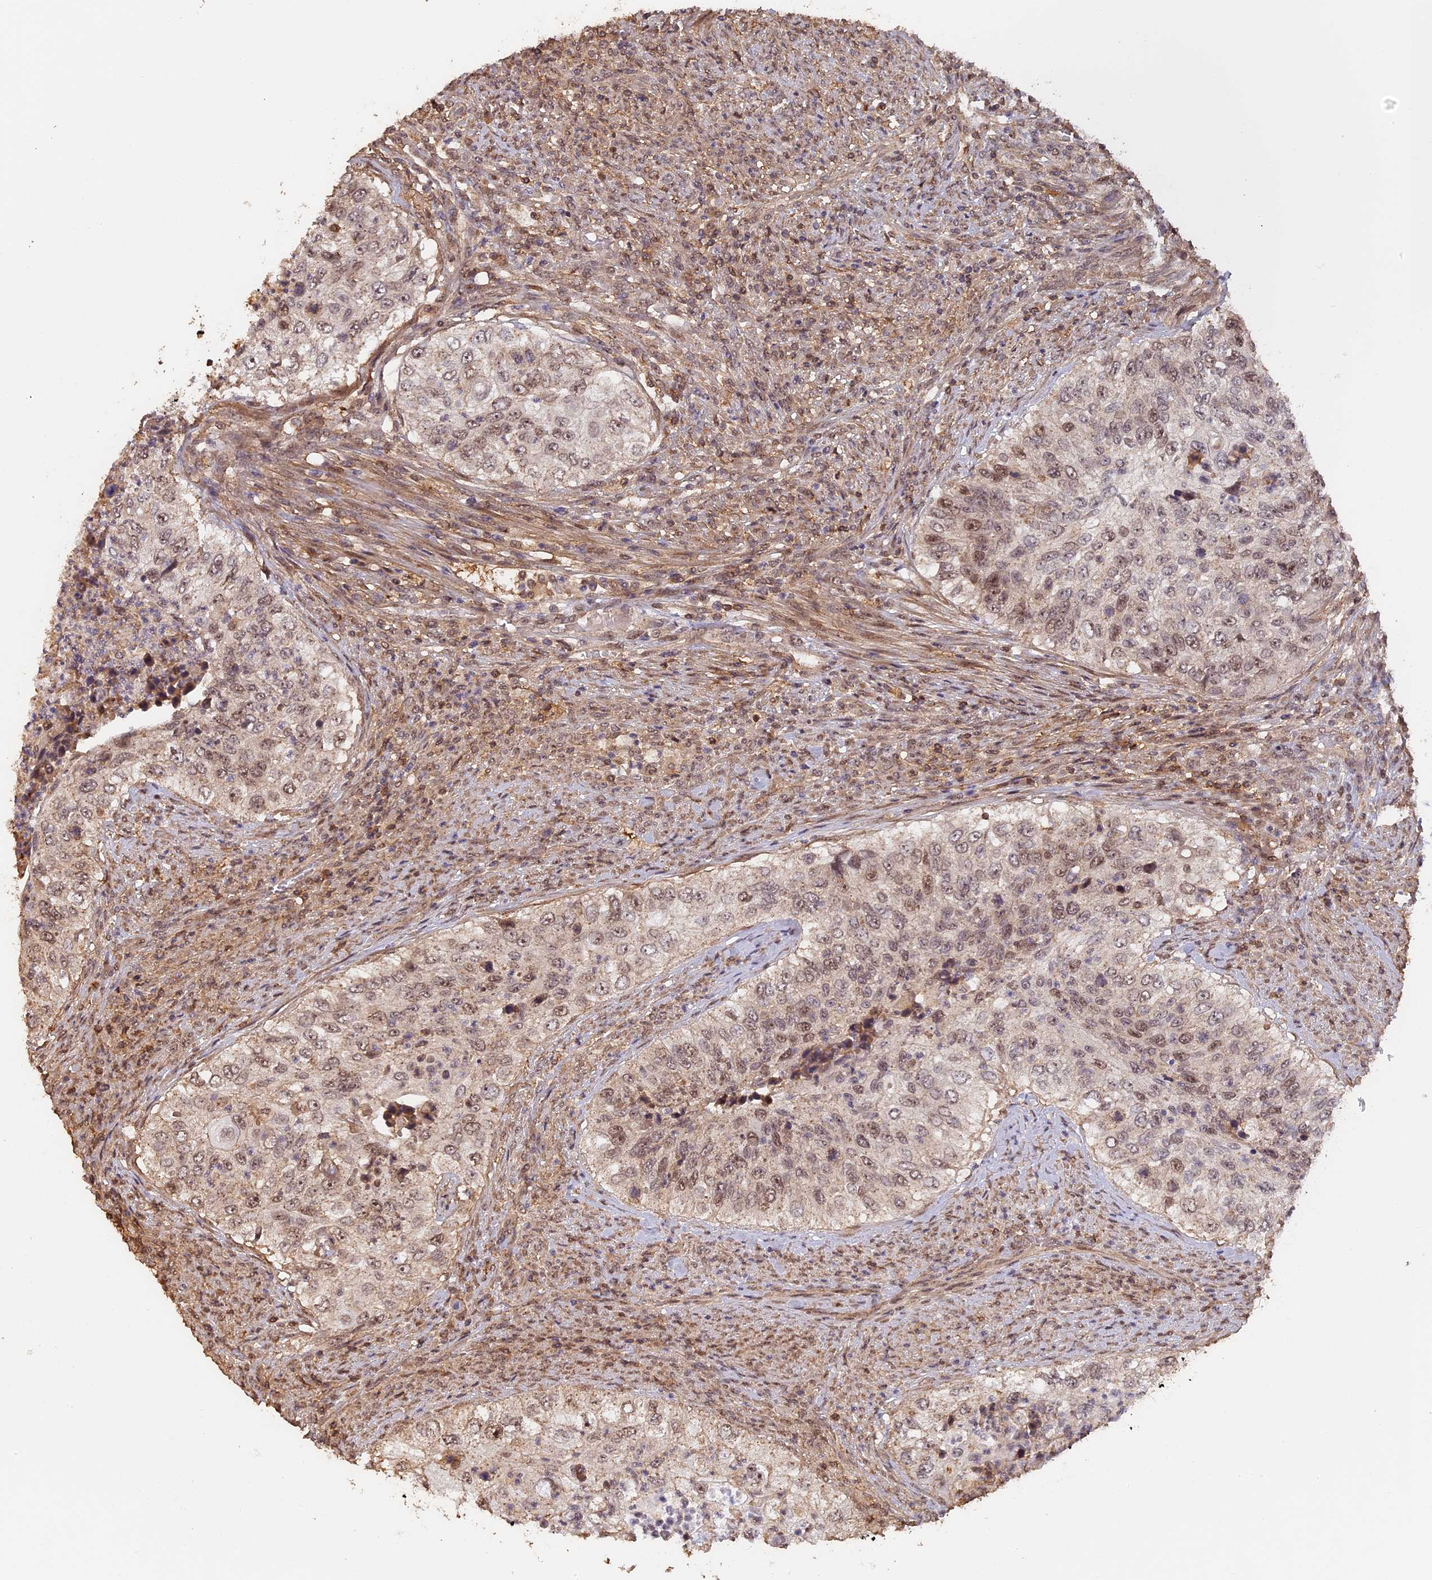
{"staining": {"intensity": "weak", "quantity": ">75%", "location": "nuclear"}, "tissue": "urothelial cancer", "cell_type": "Tumor cells", "image_type": "cancer", "snomed": [{"axis": "morphology", "description": "Urothelial carcinoma, High grade"}, {"axis": "topography", "description": "Urinary bladder"}], "caption": "Weak nuclear protein expression is present in about >75% of tumor cells in urothelial carcinoma (high-grade). The staining was performed using DAB to visualize the protein expression in brown, while the nuclei were stained in blue with hematoxylin (Magnification: 20x).", "gene": "MYBL2", "patient": {"sex": "female", "age": 60}}